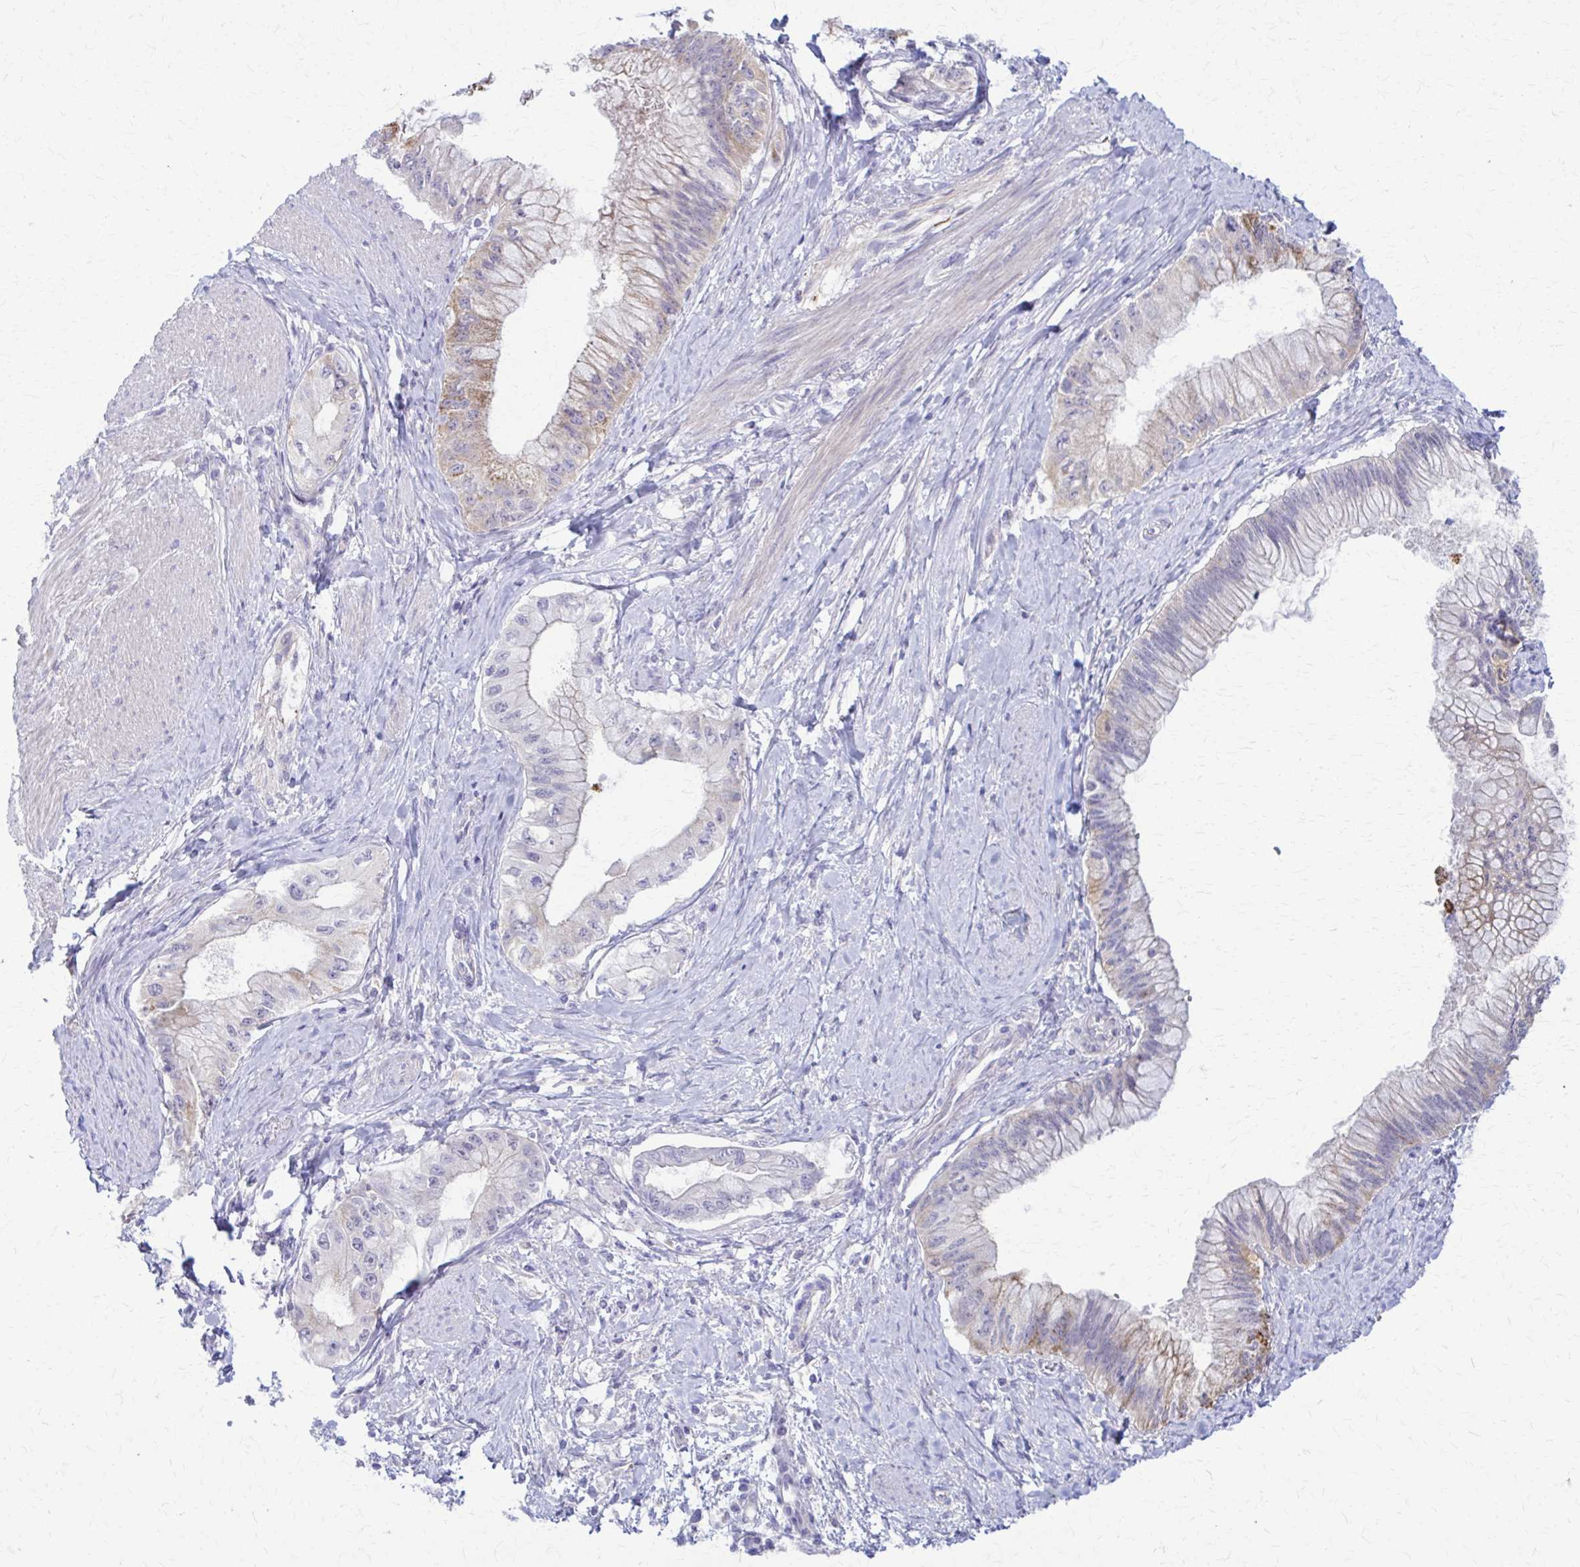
{"staining": {"intensity": "weak", "quantity": "<25%", "location": "cytoplasmic/membranous"}, "tissue": "pancreatic cancer", "cell_type": "Tumor cells", "image_type": "cancer", "snomed": [{"axis": "morphology", "description": "Adenocarcinoma, NOS"}, {"axis": "topography", "description": "Pancreas"}], "caption": "Pancreatic cancer was stained to show a protein in brown. There is no significant staining in tumor cells.", "gene": "RHOBTB2", "patient": {"sex": "male", "age": 48}}